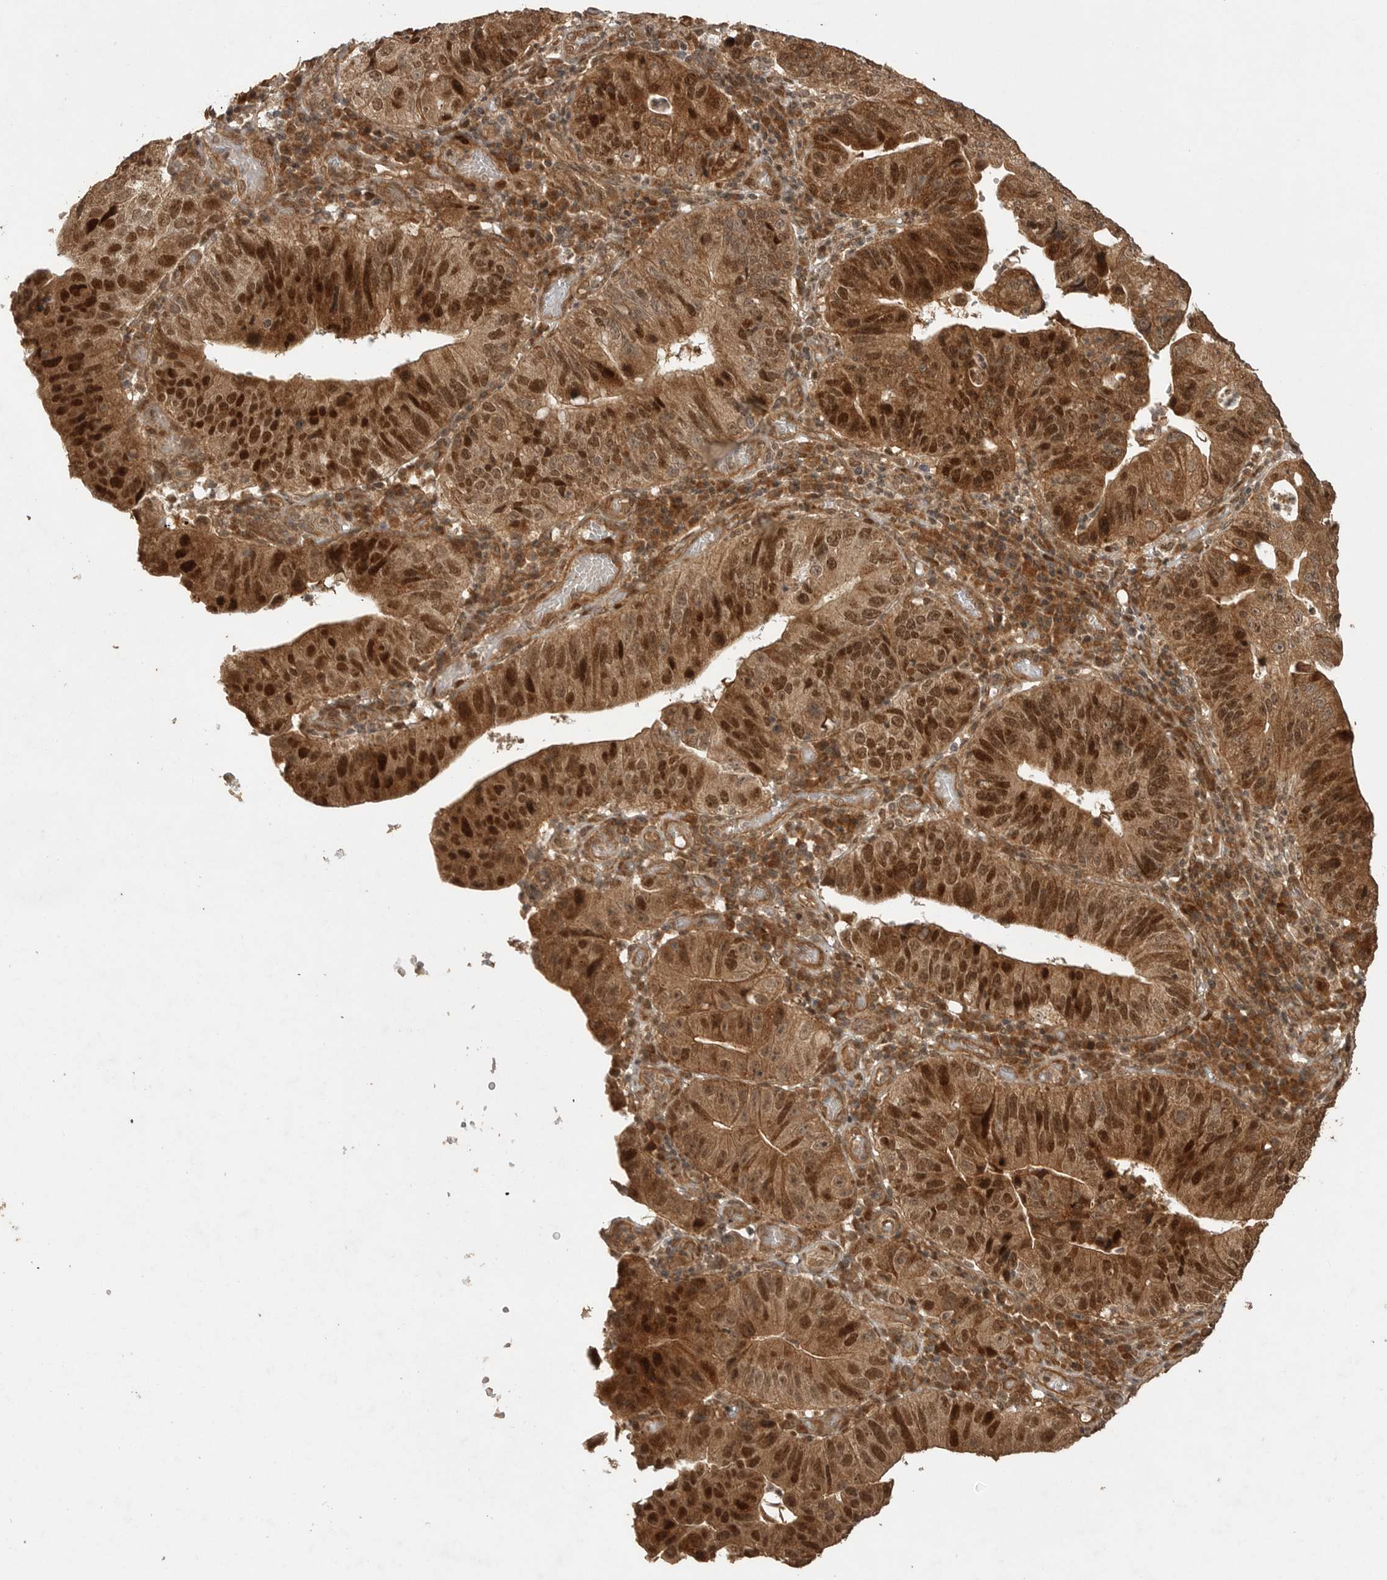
{"staining": {"intensity": "strong", "quantity": ">75%", "location": "cytoplasmic/membranous,nuclear"}, "tissue": "stomach cancer", "cell_type": "Tumor cells", "image_type": "cancer", "snomed": [{"axis": "morphology", "description": "Adenocarcinoma, NOS"}, {"axis": "topography", "description": "Stomach"}], "caption": "Immunohistochemical staining of stomach cancer (adenocarcinoma) shows high levels of strong cytoplasmic/membranous and nuclear staining in about >75% of tumor cells.", "gene": "BOC", "patient": {"sex": "male", "age": 59}}